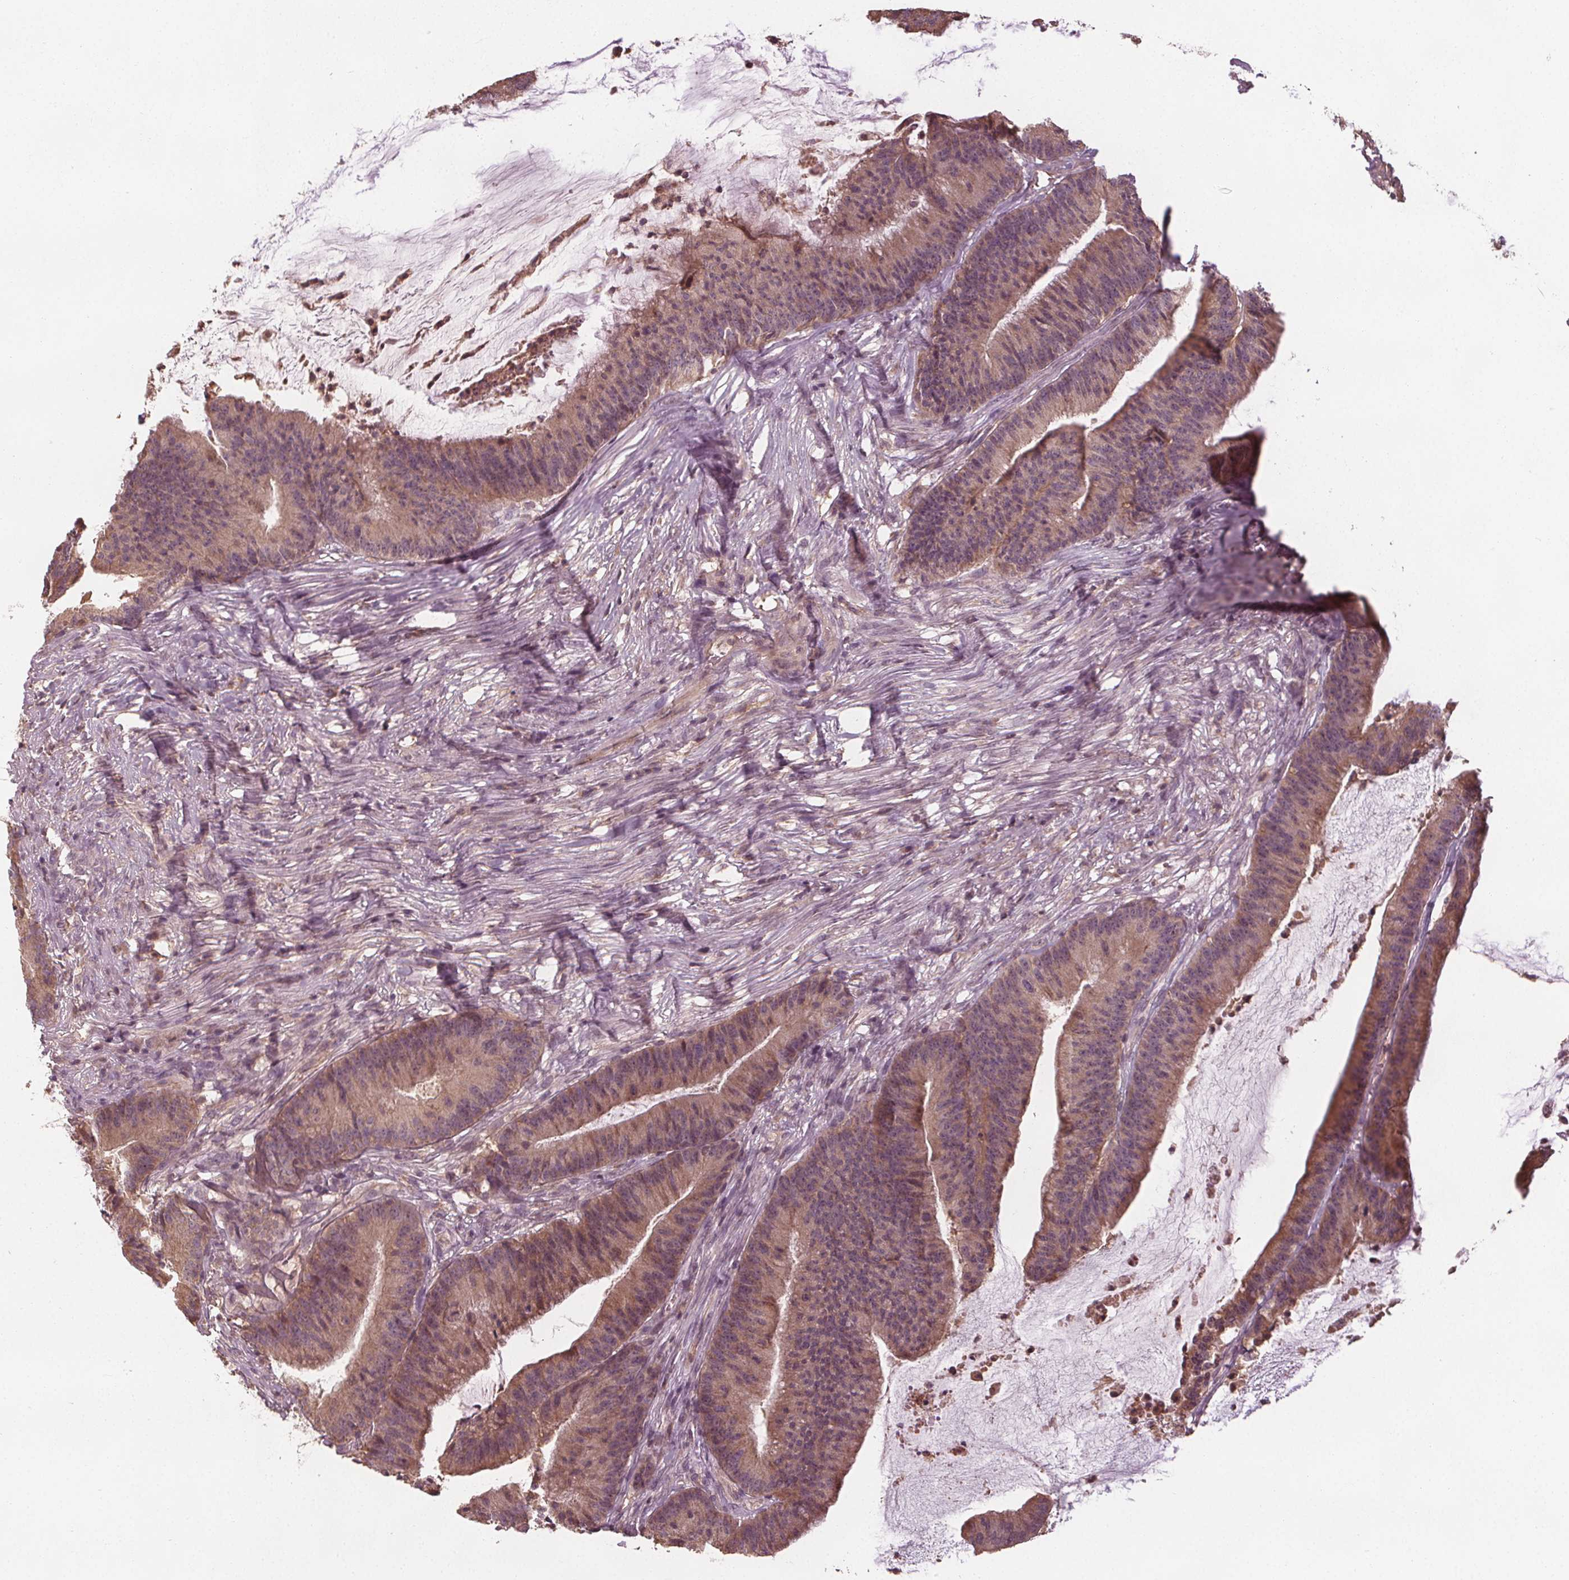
{"staining": {"intensity": "weak", "quantity": ">75%", "location": "cytoplasmic/membranous"}, "tissue": "colorectal cancer", "cell_type": "Tumor cells", "image_type": "cancer", "snomed": [{"axis": "morphology", "description": "Adenocarcinoma, NOS"}, {"axis": "topography", "description": "Colon"}], "caption": "A photomicrograph of colorectal adenocarcinoma stained for a protein demonstrates weak cytoplasmic/membranous brown staining in tumor cells.", "gene": "GNB2", "patient": {"sex": "female", "age": 78}}